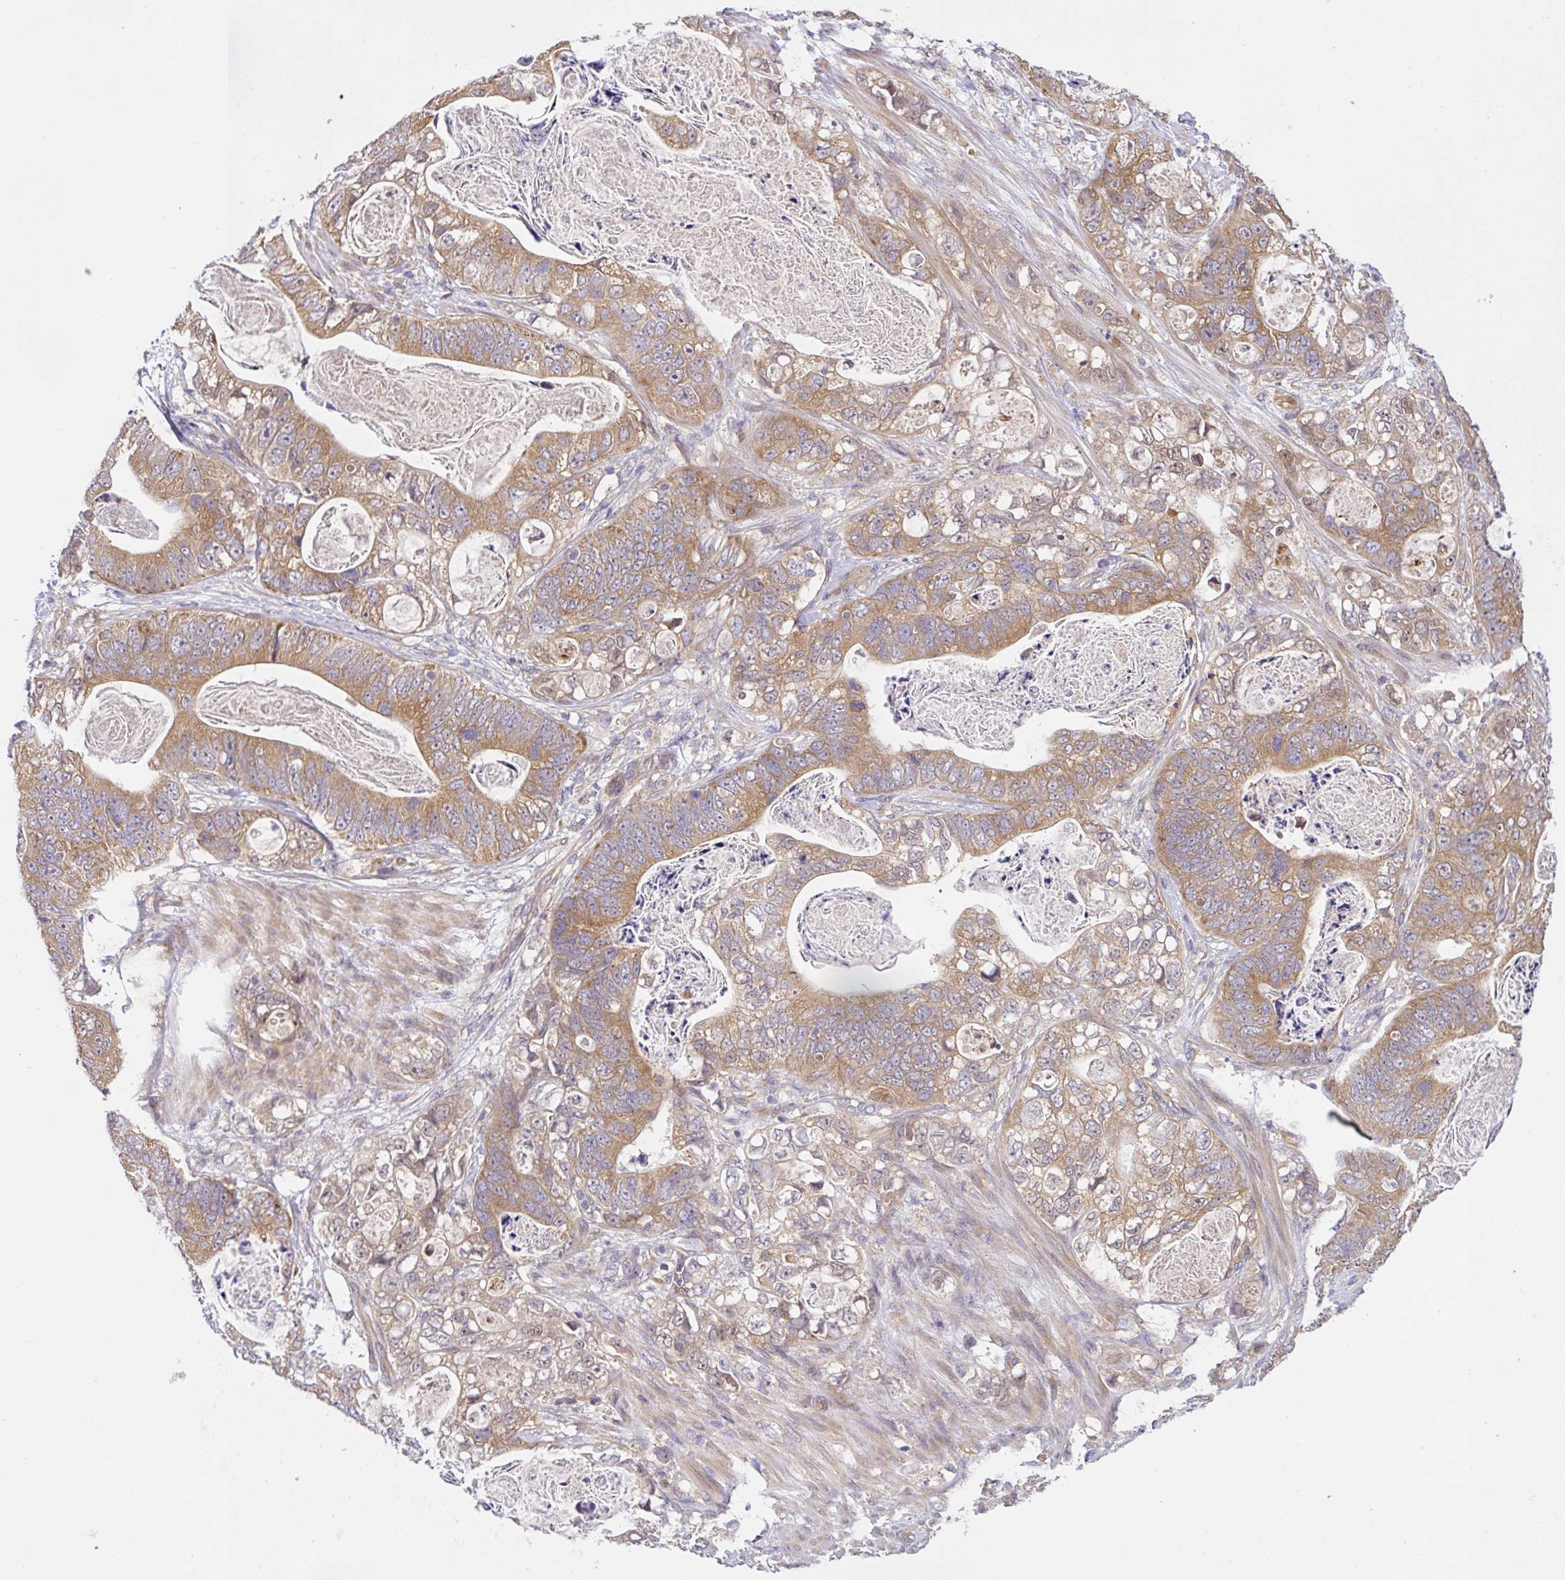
{"staining": {"intensity": "moderate", "quantity": ">75%", "location": "cytoplasmic/membranous"}, "tissue": "stomach cancer", "cell_type": "Tumor cells", "image_type": "cancer", "snomed": [{"axis": "morphology", "description": "Normal tissue, NOS"}, {"axis": "morphology", "description": "Adenocarcinoma, NOS"}, {"axis": "topography", "description": "Stomach"}], "caption": "The micrograph demonstrates a brown stain indicating the presence of a protein in the cytoplasmic/membranous of tumor cells in stomach cancer (adenocarcinoma). The staining was performed using DAB (3,3'-diaminobenzidine), with brown indicating positive protein expression. Nuclei are stained blue with hematoxylin.", "gene": "UBE4A", "patient": {"sex": "female", "age": 89}}